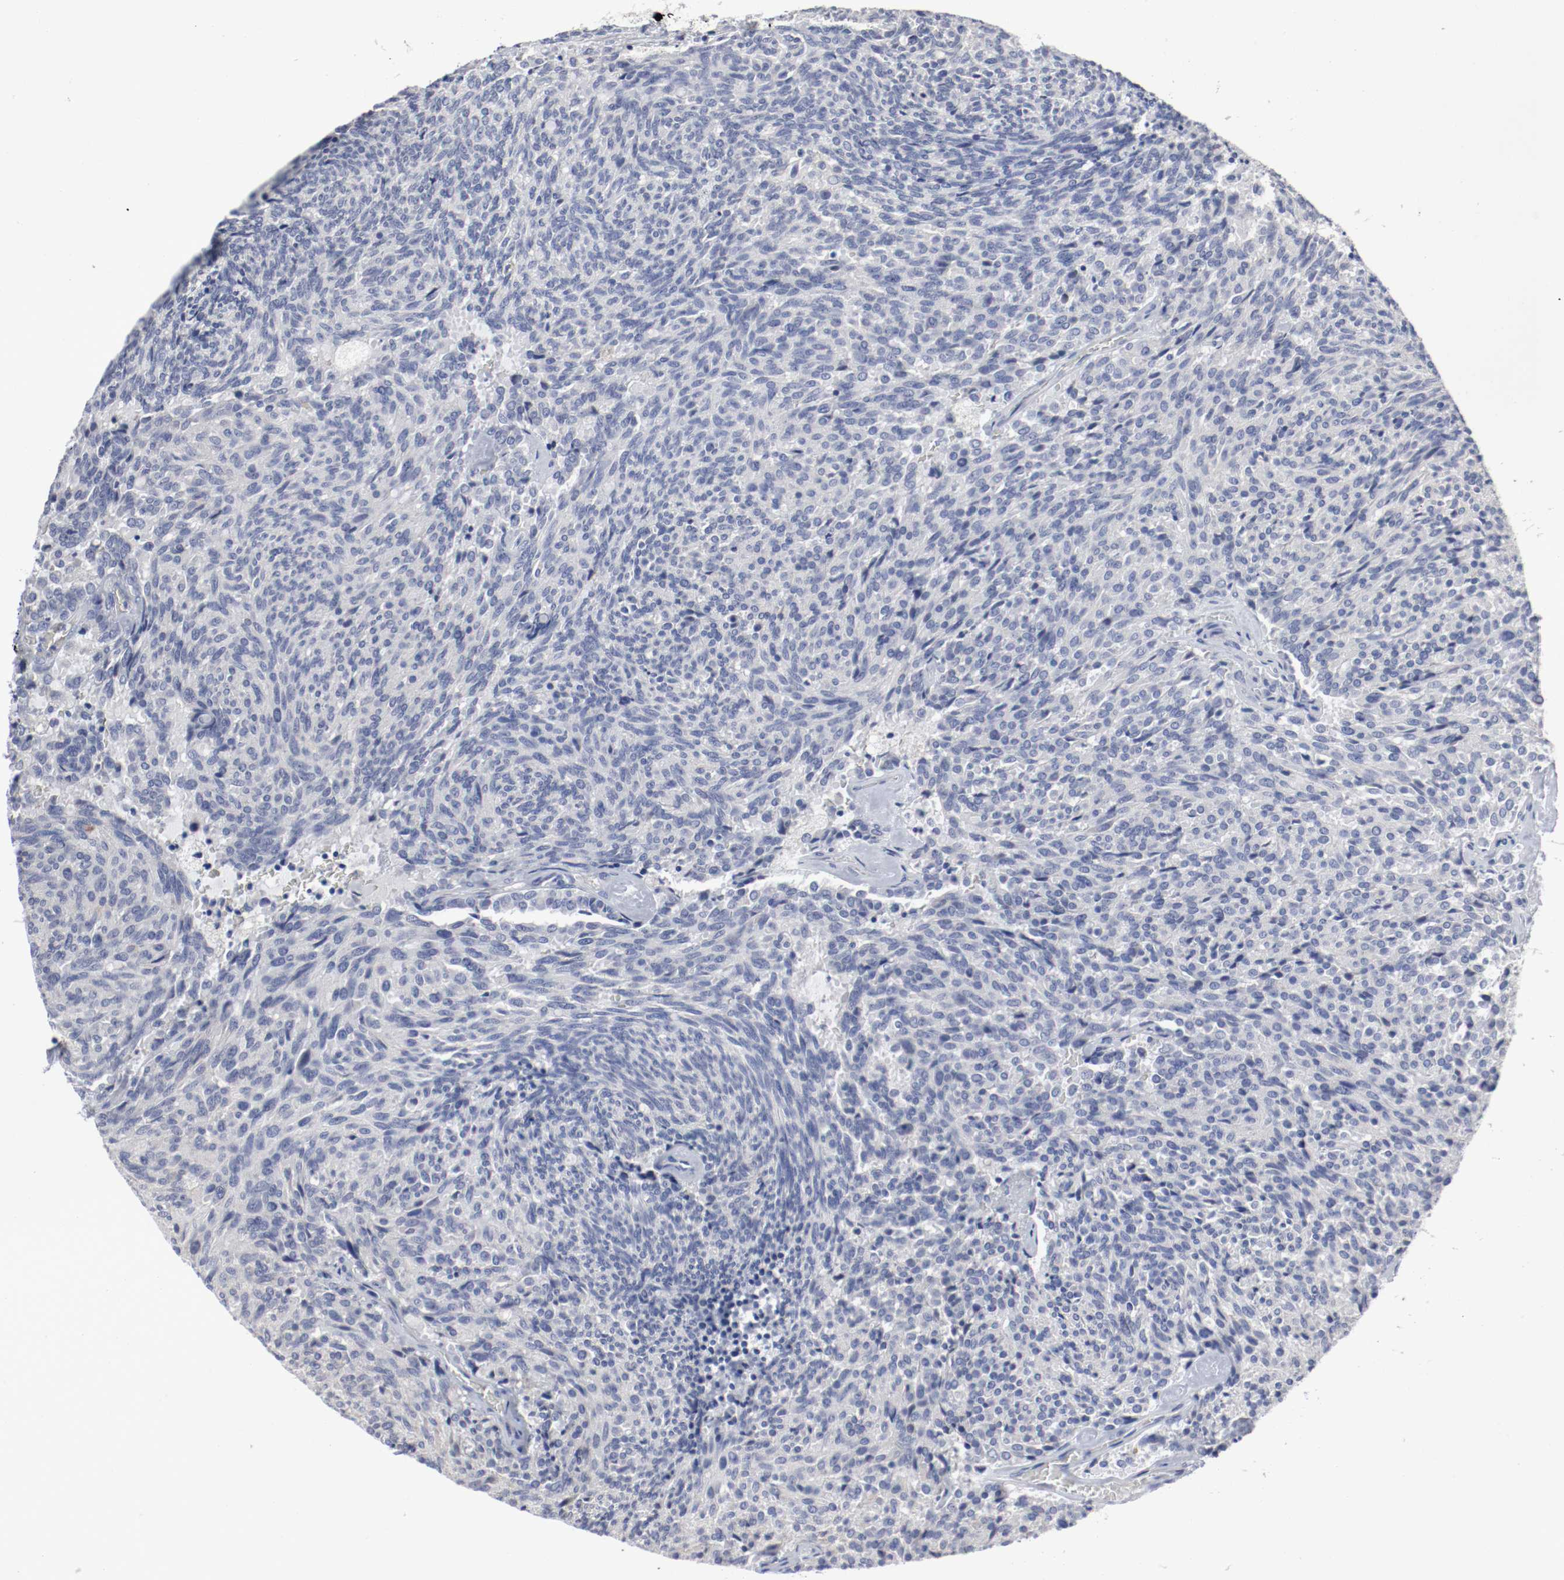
{"staining": {"intensity": "negative", "quantity": "none", "location": "none"}, "tissue": "carcinoid", "cell_type": "Tumor cells", "image_type": "cancer", "snomed": [{"axis": "morphology", "description": "Carcinoid, malignant, NOS"}, {"axis": "topography", "description": "Pancreas"}], "caption": "This is an immunohistochemistry micrograph of carcinoid. There is no positivity in tumor cells.", "gene": "FGFBP1", "patient": {"sex": "female", "age": 54}}